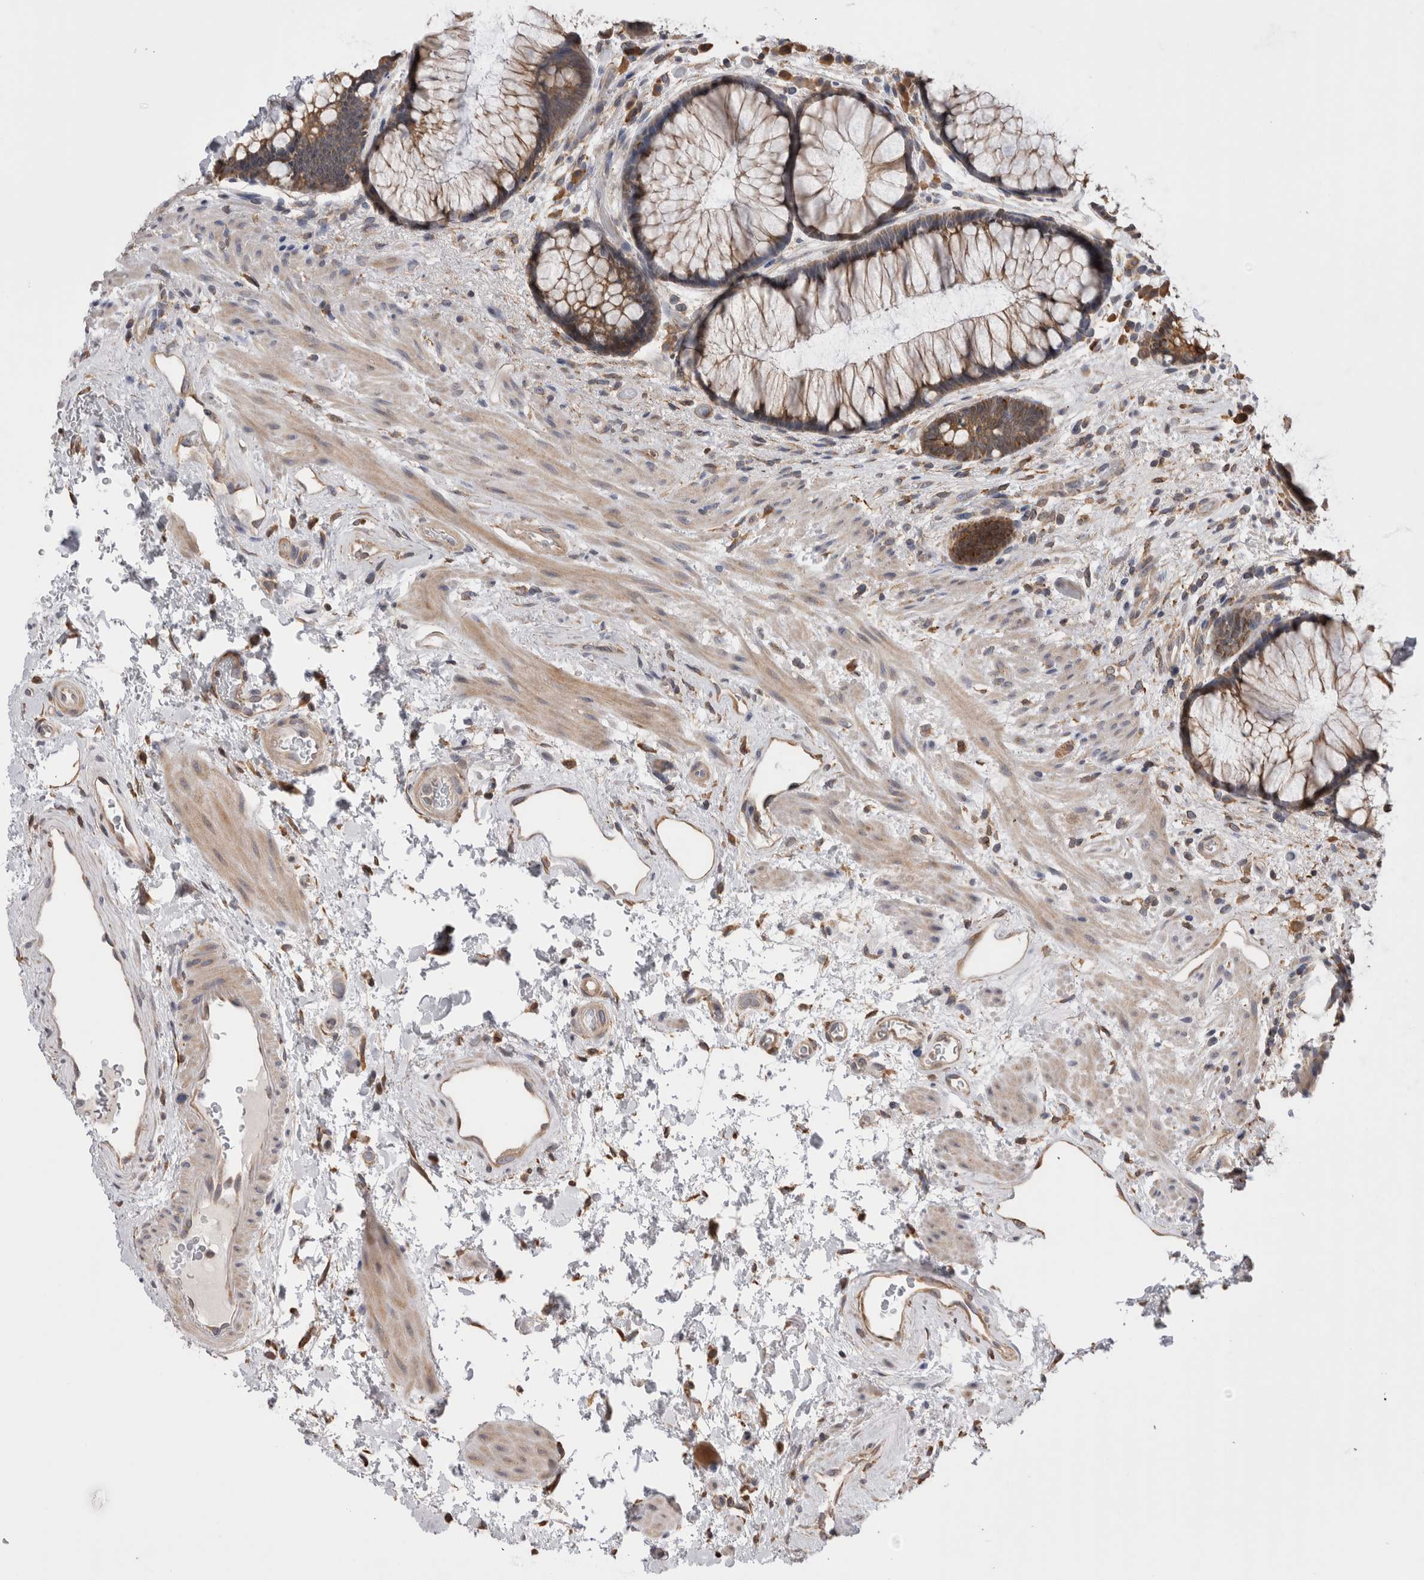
{"staining": {"intensity": "moderate", "quantity": ">75%", "location": "cytoplasmic/membranous"}, "tissue": "rectum", "cell_type": "Glandular cells", "image_type": "normal", "snomed": [{"axis": "morphology", "description": "Normal tissue, NOS"}, {"axis": "topography", "description": "Rectum"}], "caption": "Protein positivity by IHC demonstrates moderate cytoplasmic/membranous staining in about >75% of glandular cells in benign rectum.", "gene": "SMAP2", "patient": {"sex": "male", "age": 51}}